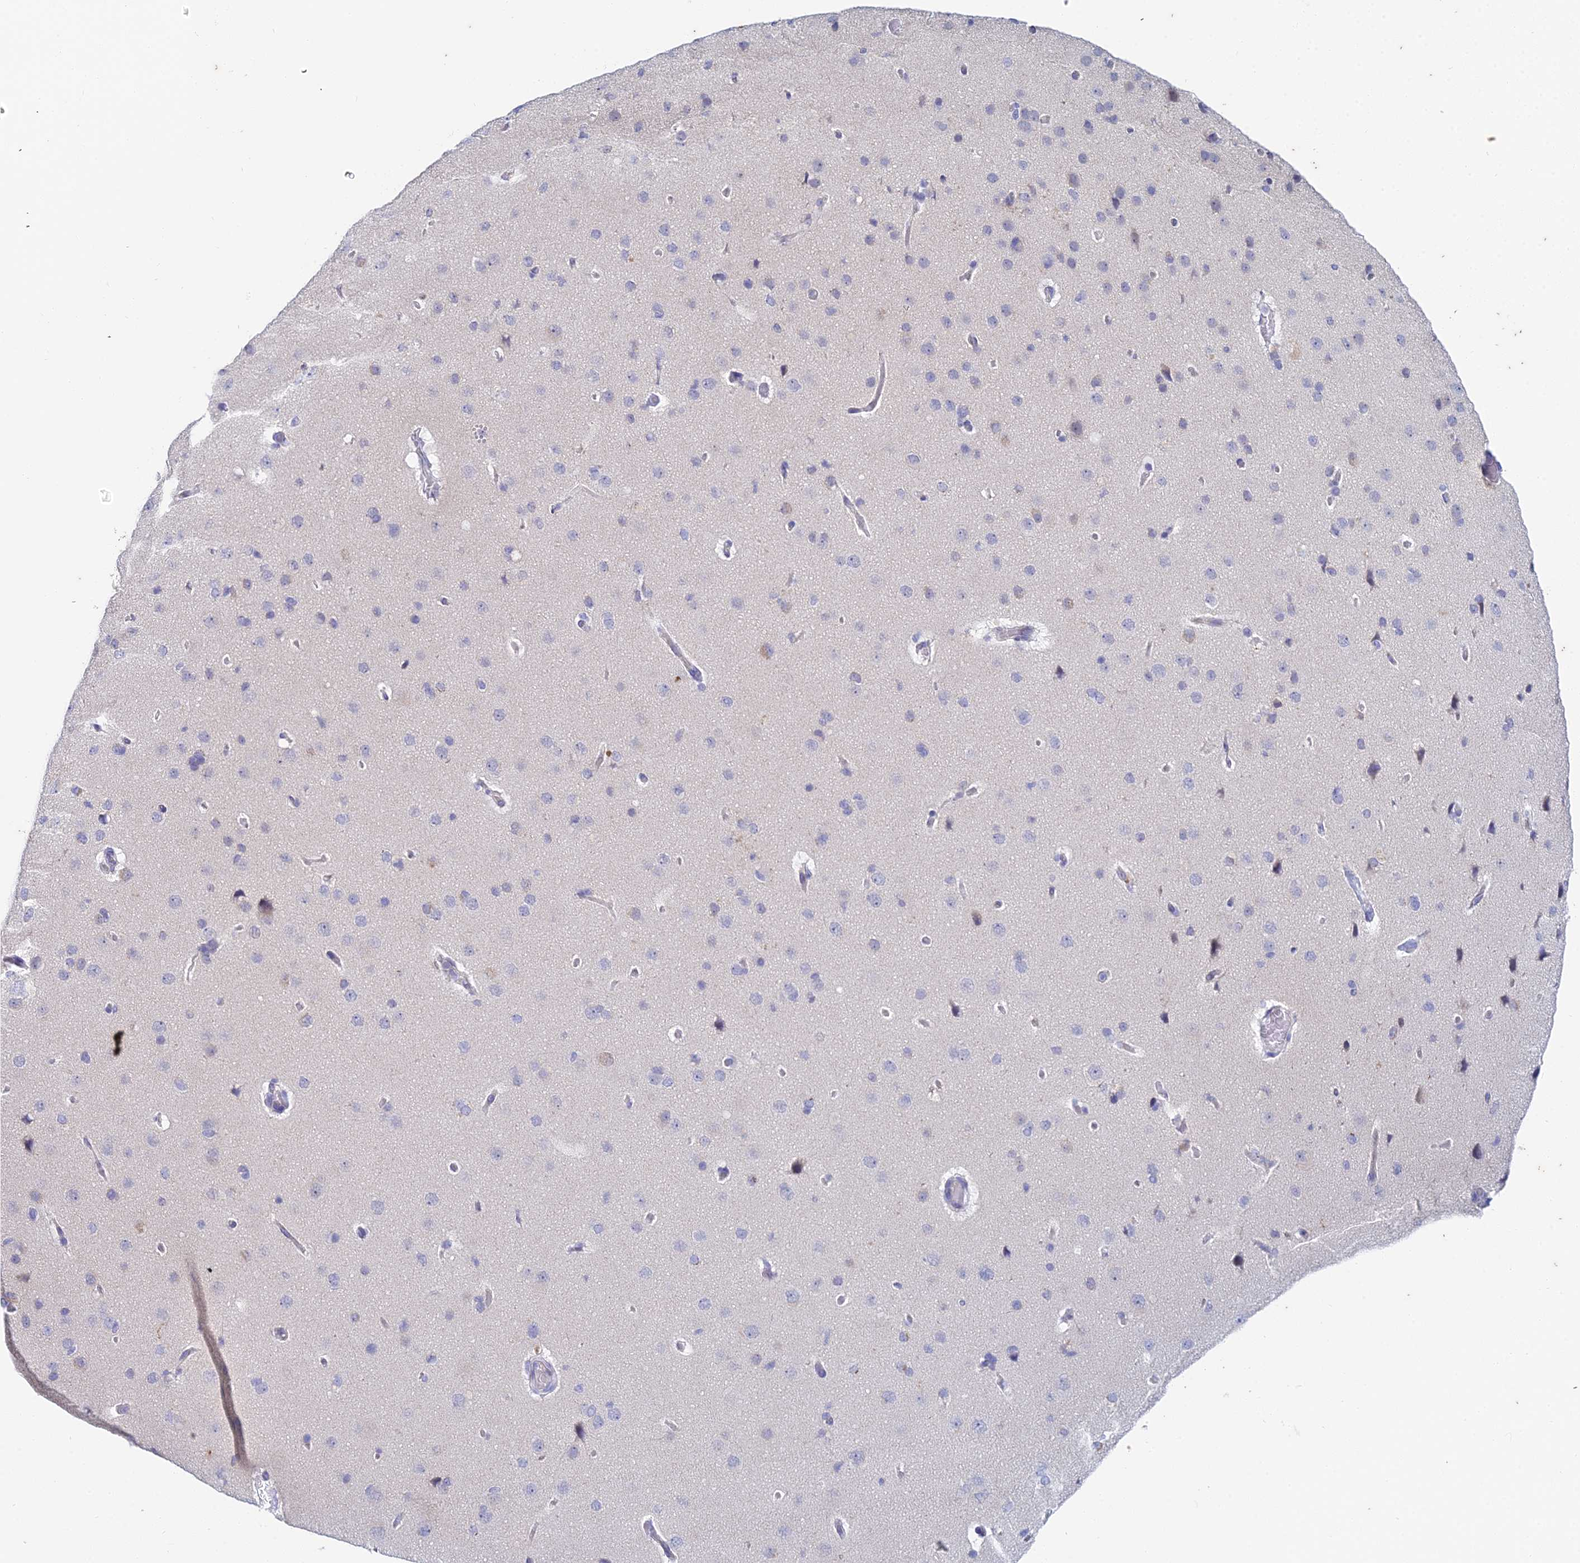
{"staining": {"intensity": "negative", "quantity": "none", "location": "none"}, "tissue": "cerebral cortex", "cell_type": "Endothelial cells", "image_type": "normal", "snomed": [{"axis": "morphology", "description": "Normal tissue, NOS"}, {"axis": "topography", "description": "Cerebral cortex"}], "caption": "An immunohistochemistry photomicrograph of unremarkable cerebral cortex is shown. There is no staining in endothelial cells of cerebral cortex.", "gene": "EEF2KMT", "patient": {"sex": "male", "age": 62}}